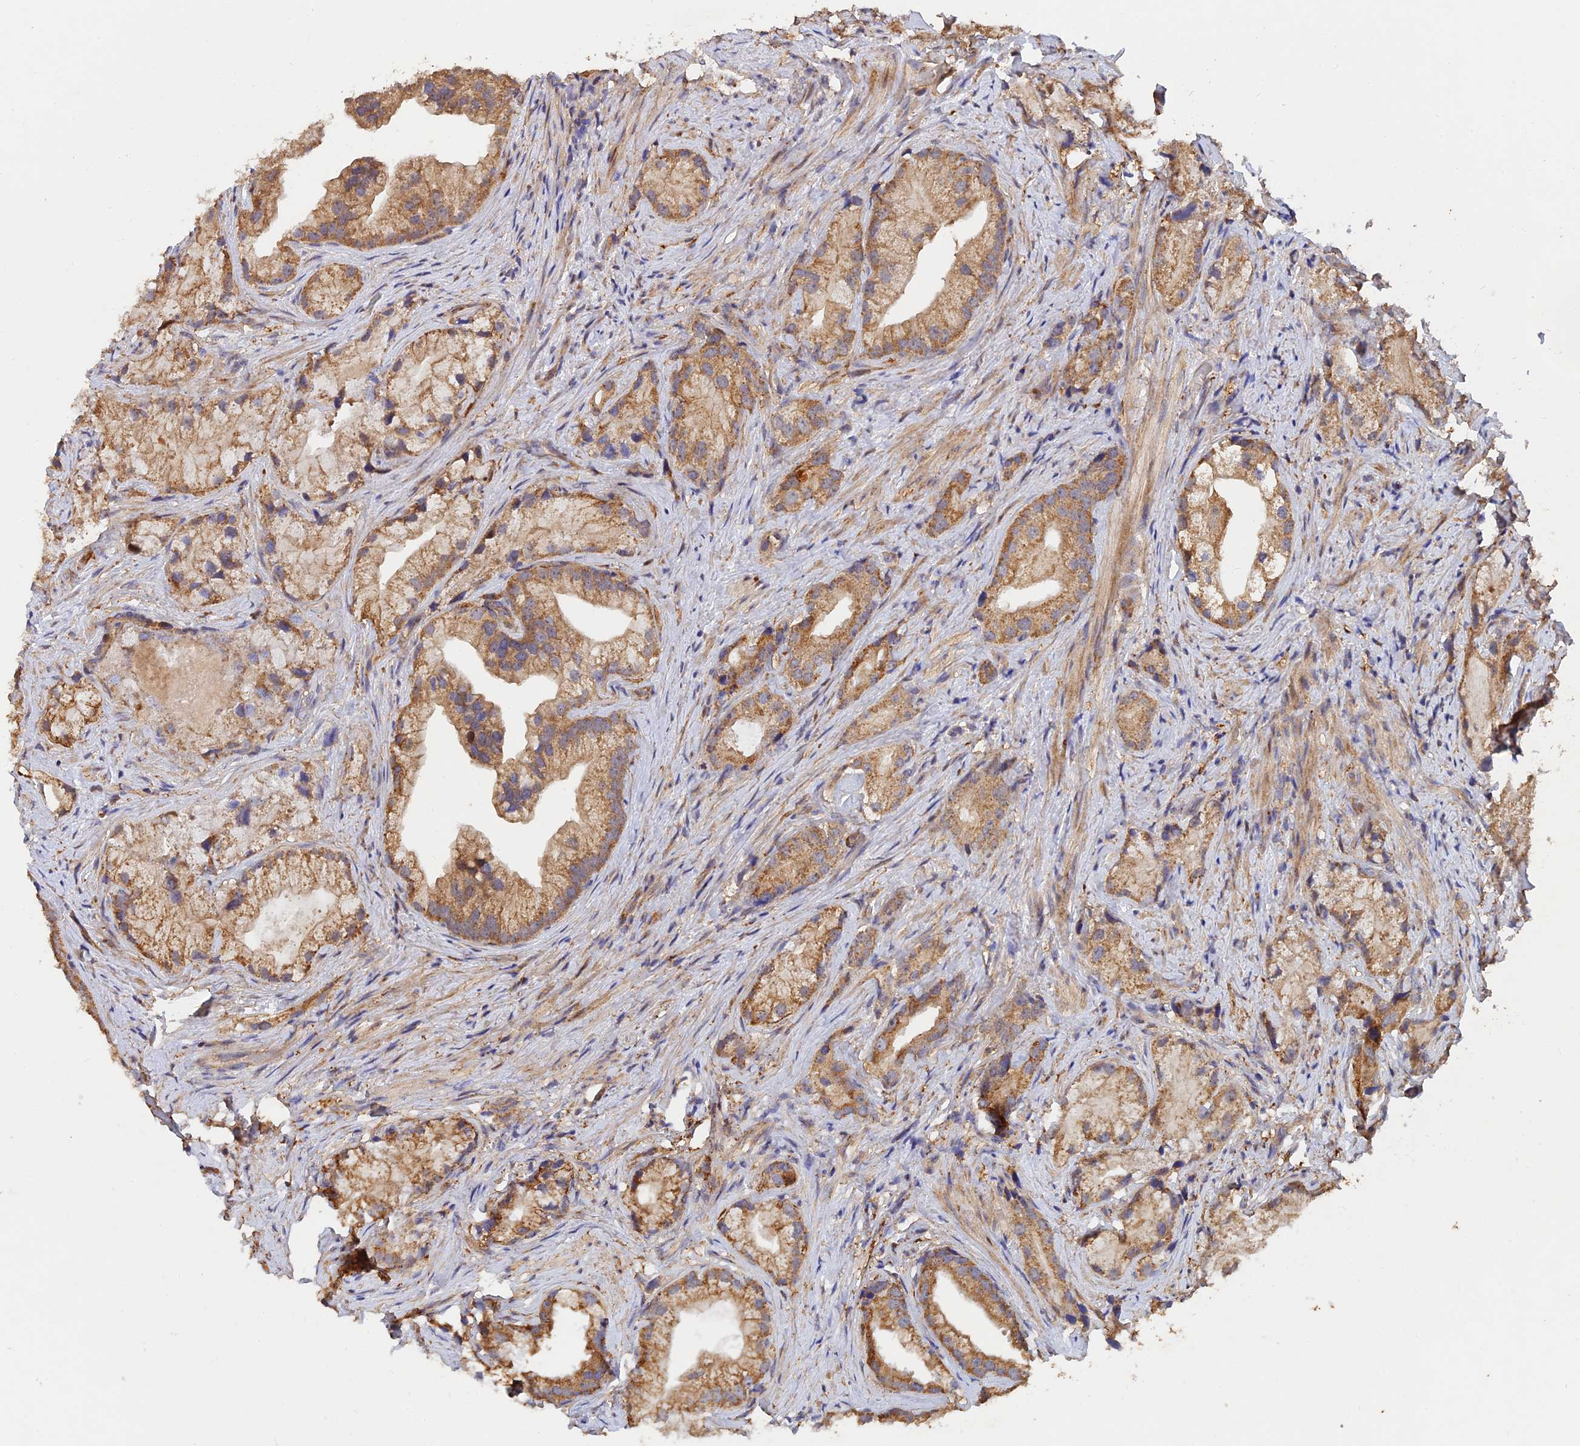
{"staining": {"intensity": "moderate", "quantity": ">75%", "location": "cytoplasmic/membranous"}, "tissue": "prostate cancer", "cell_type": "Tumor cells", "image_type": "cancer", "snomed": [{"axis": "morphology", "description": "Adenocarcinoma, Low grade"}, {"axis": "topography", "description": "Prostate"}], "caption": "High-power microscopy captured an immunohistochemistry micrograph of prostate cancer (low-grade adenocarcinoma), revealing moderate cytoplasmic/membranous expression in approximately >75% of tumor cells.", "gene": "SLC38A11", "patient": {"sex": "male", "age": 71}}